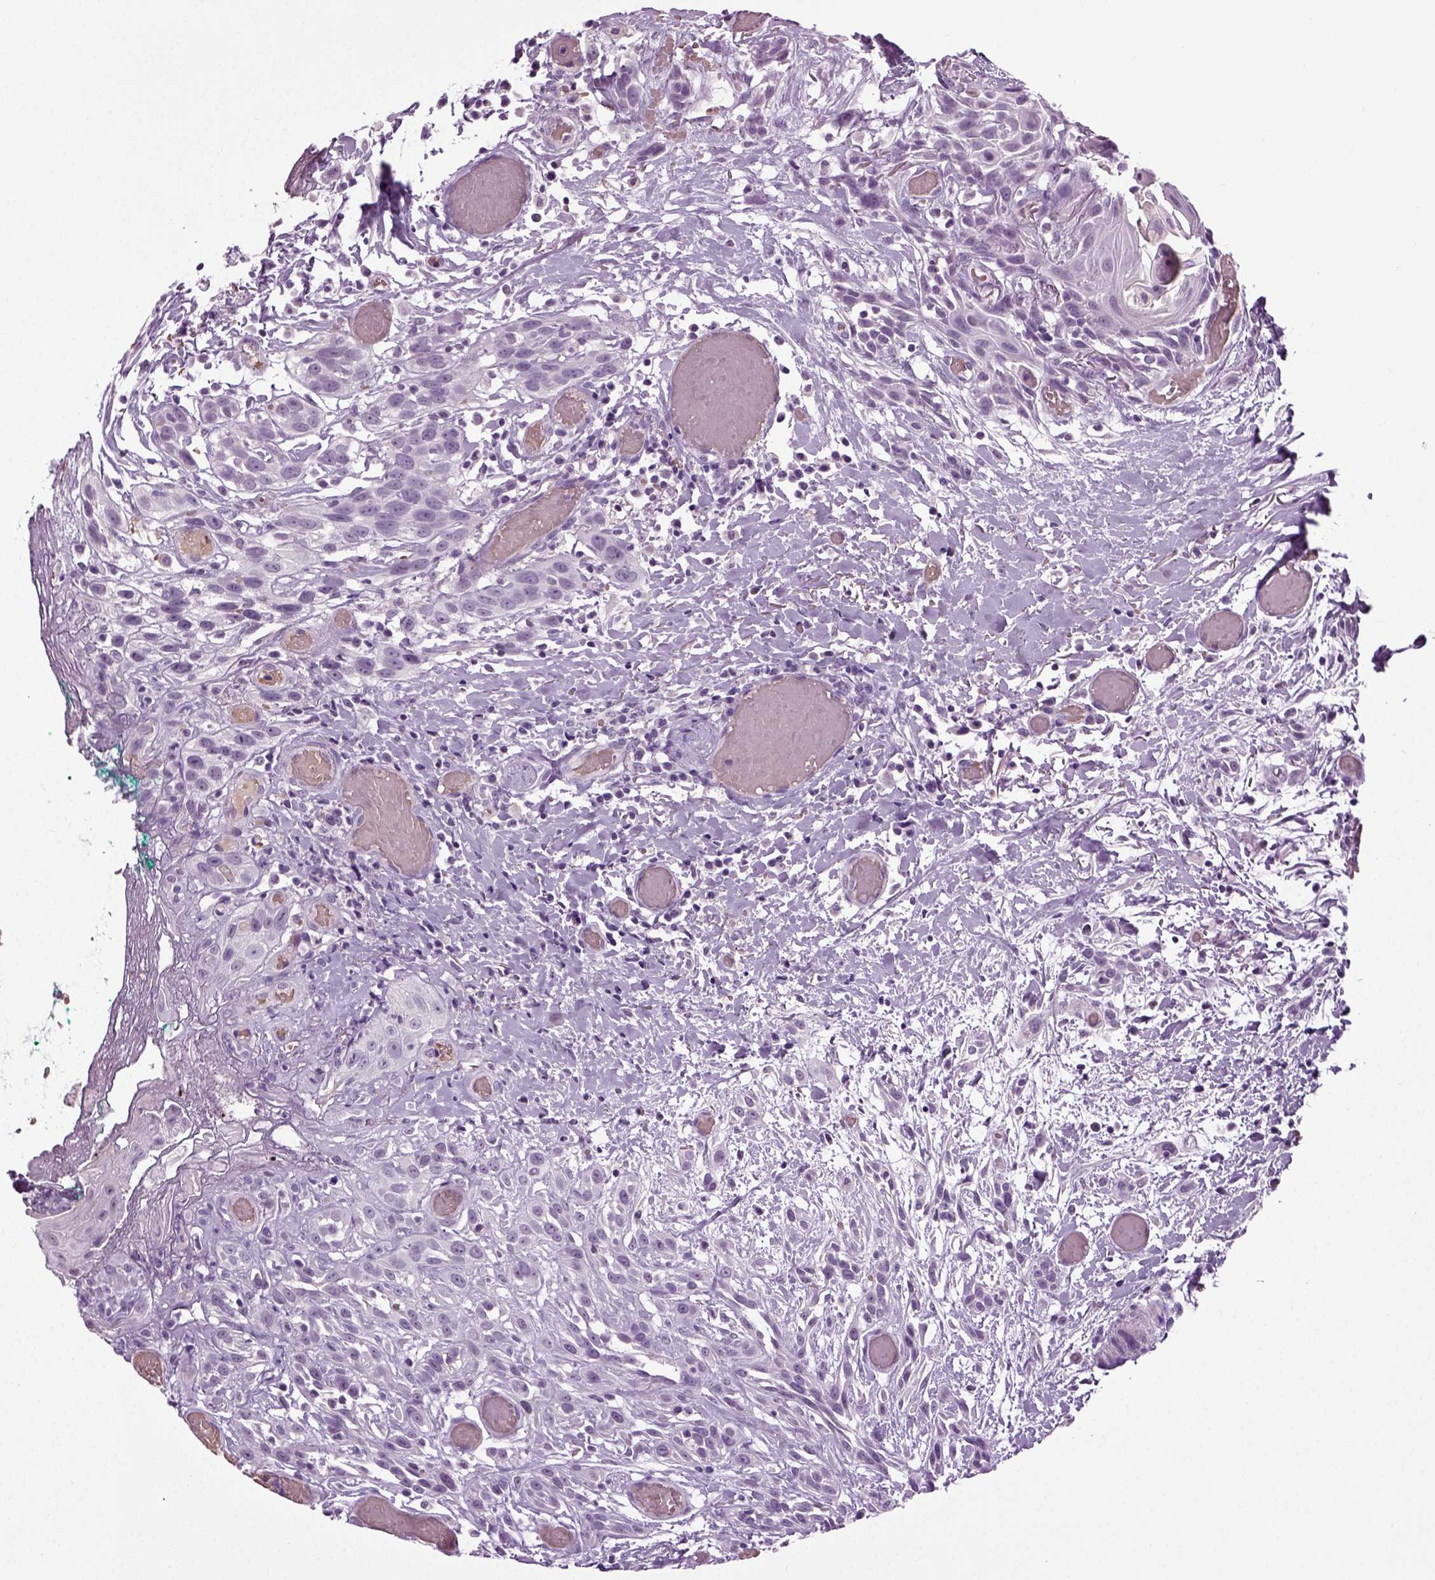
{"staining": {"intensity": "negative", "quantity": "none", "location": "none"}, "tissue": "head and neck cancer", "cell_type": "Tumor cells", "image_type": "cancer", "snomed": [{"axis": "morphology", "description": "Normal tissue, NOS"}, {"axis": "morphology", "description": "Squamous cell carcinoma, NOS"}, {"axis": "topography", "description": "Oral tissue"}, {"axis": "topography", "description": "Salivary gland"}, {"axis": "topography", "description": "Head-Neck"}], "caption": "The micrograph displays no staining of tumor cells in squamous cell carcinoma (head and neck).", "gene": "ZC2HC1C", "patient": {"sex": "female", "age": 62}}